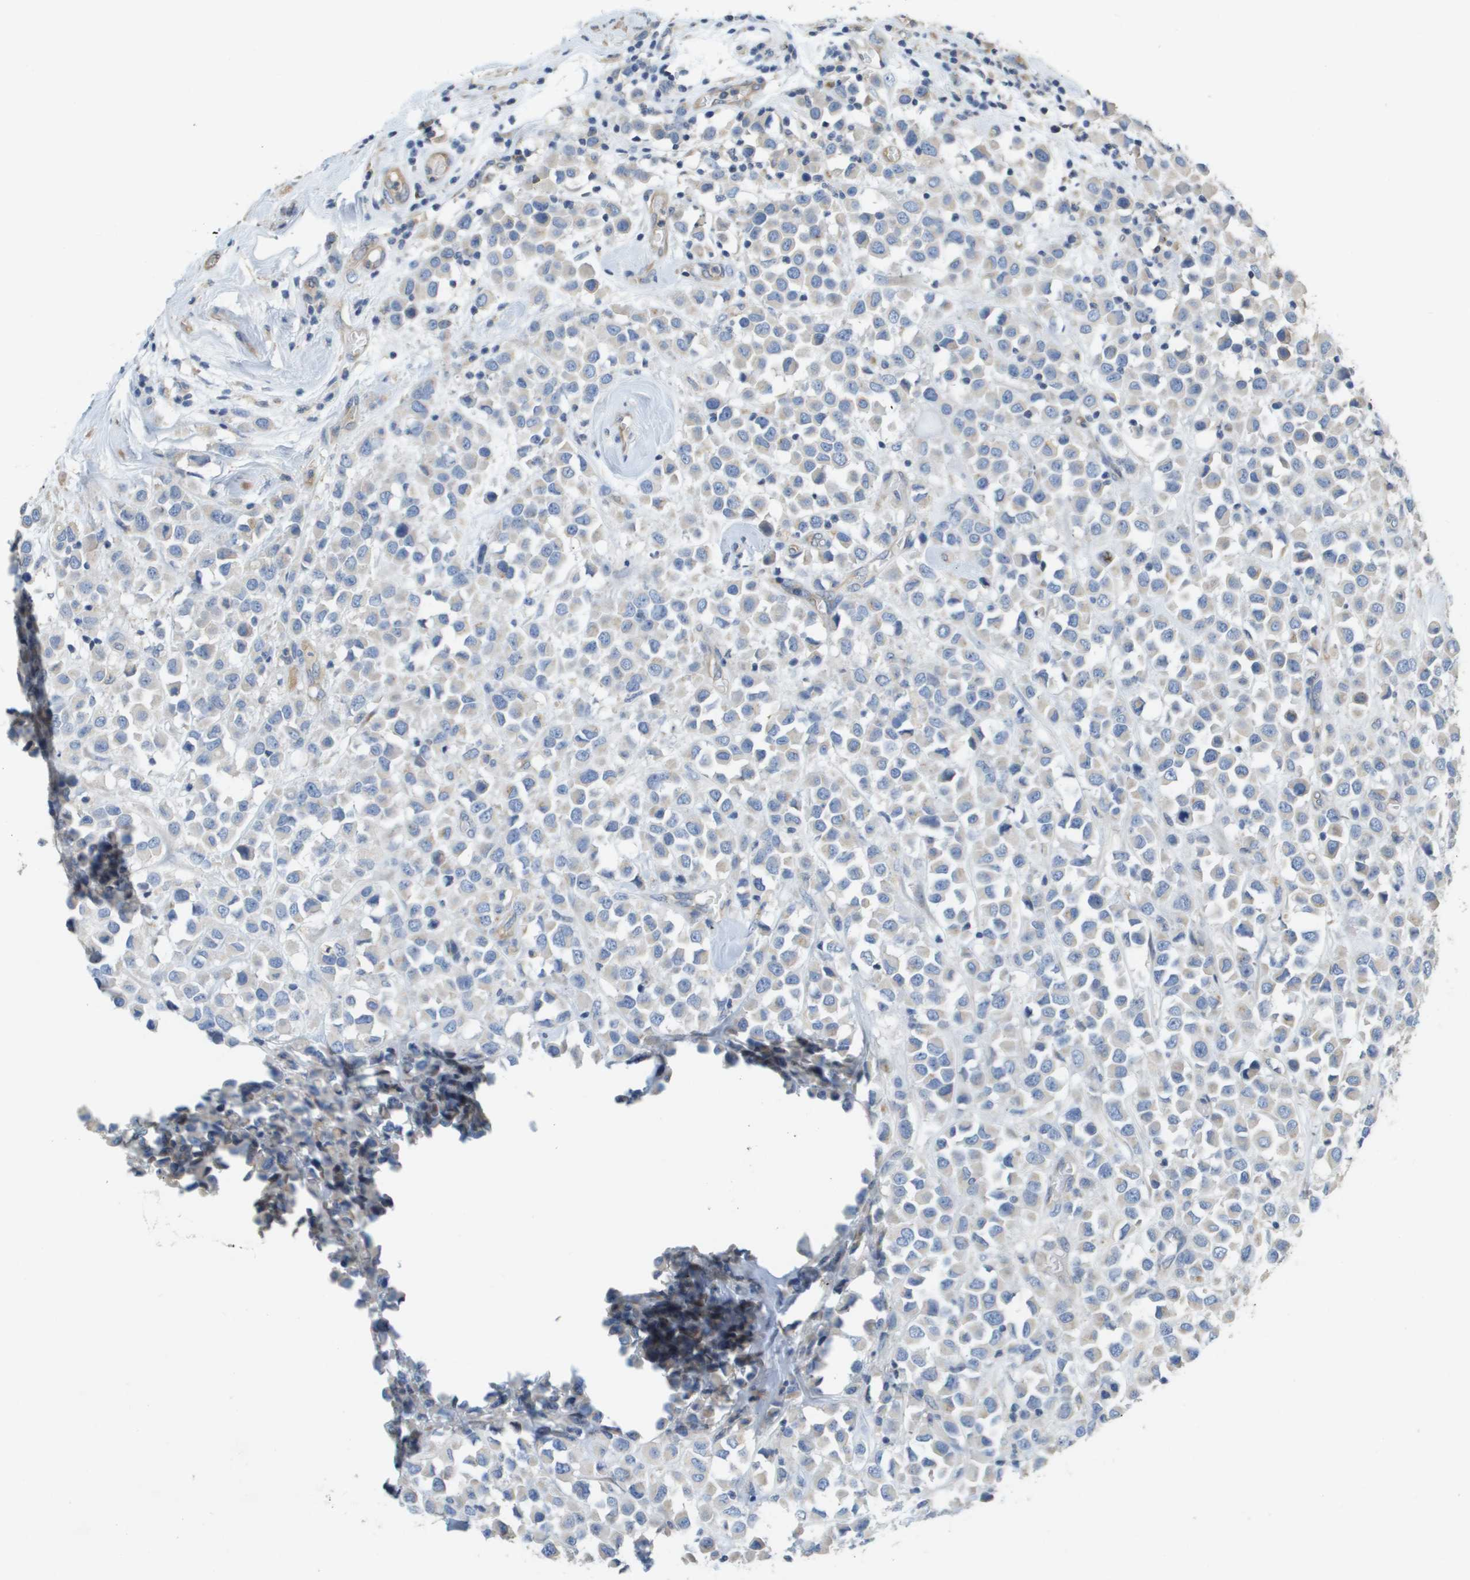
{"staining": {"intensity": "negative", "quantity": "none", "location": "none"}, "tissue": "breast cancer", "cell_type": "Tumor cells", "image_type": "cancer", "snomed": [{"axis": "morphology", "description": "Duct carcinoma"}, {"axis": "topography", "description": "Breast"}], "caption": "IHC micrograph of neoplastic tissue: human breast invasive ductal carcinoma stained with DAB (3,3'-diaminobenzidine) reveals no significant protein positivity in tumor cells. (DAB (3,3'-diaminobenzidine) IHC with hematoxylin counter stain).", "gene": "CASP10", "patient": {"sex": "female", "age": 61}}